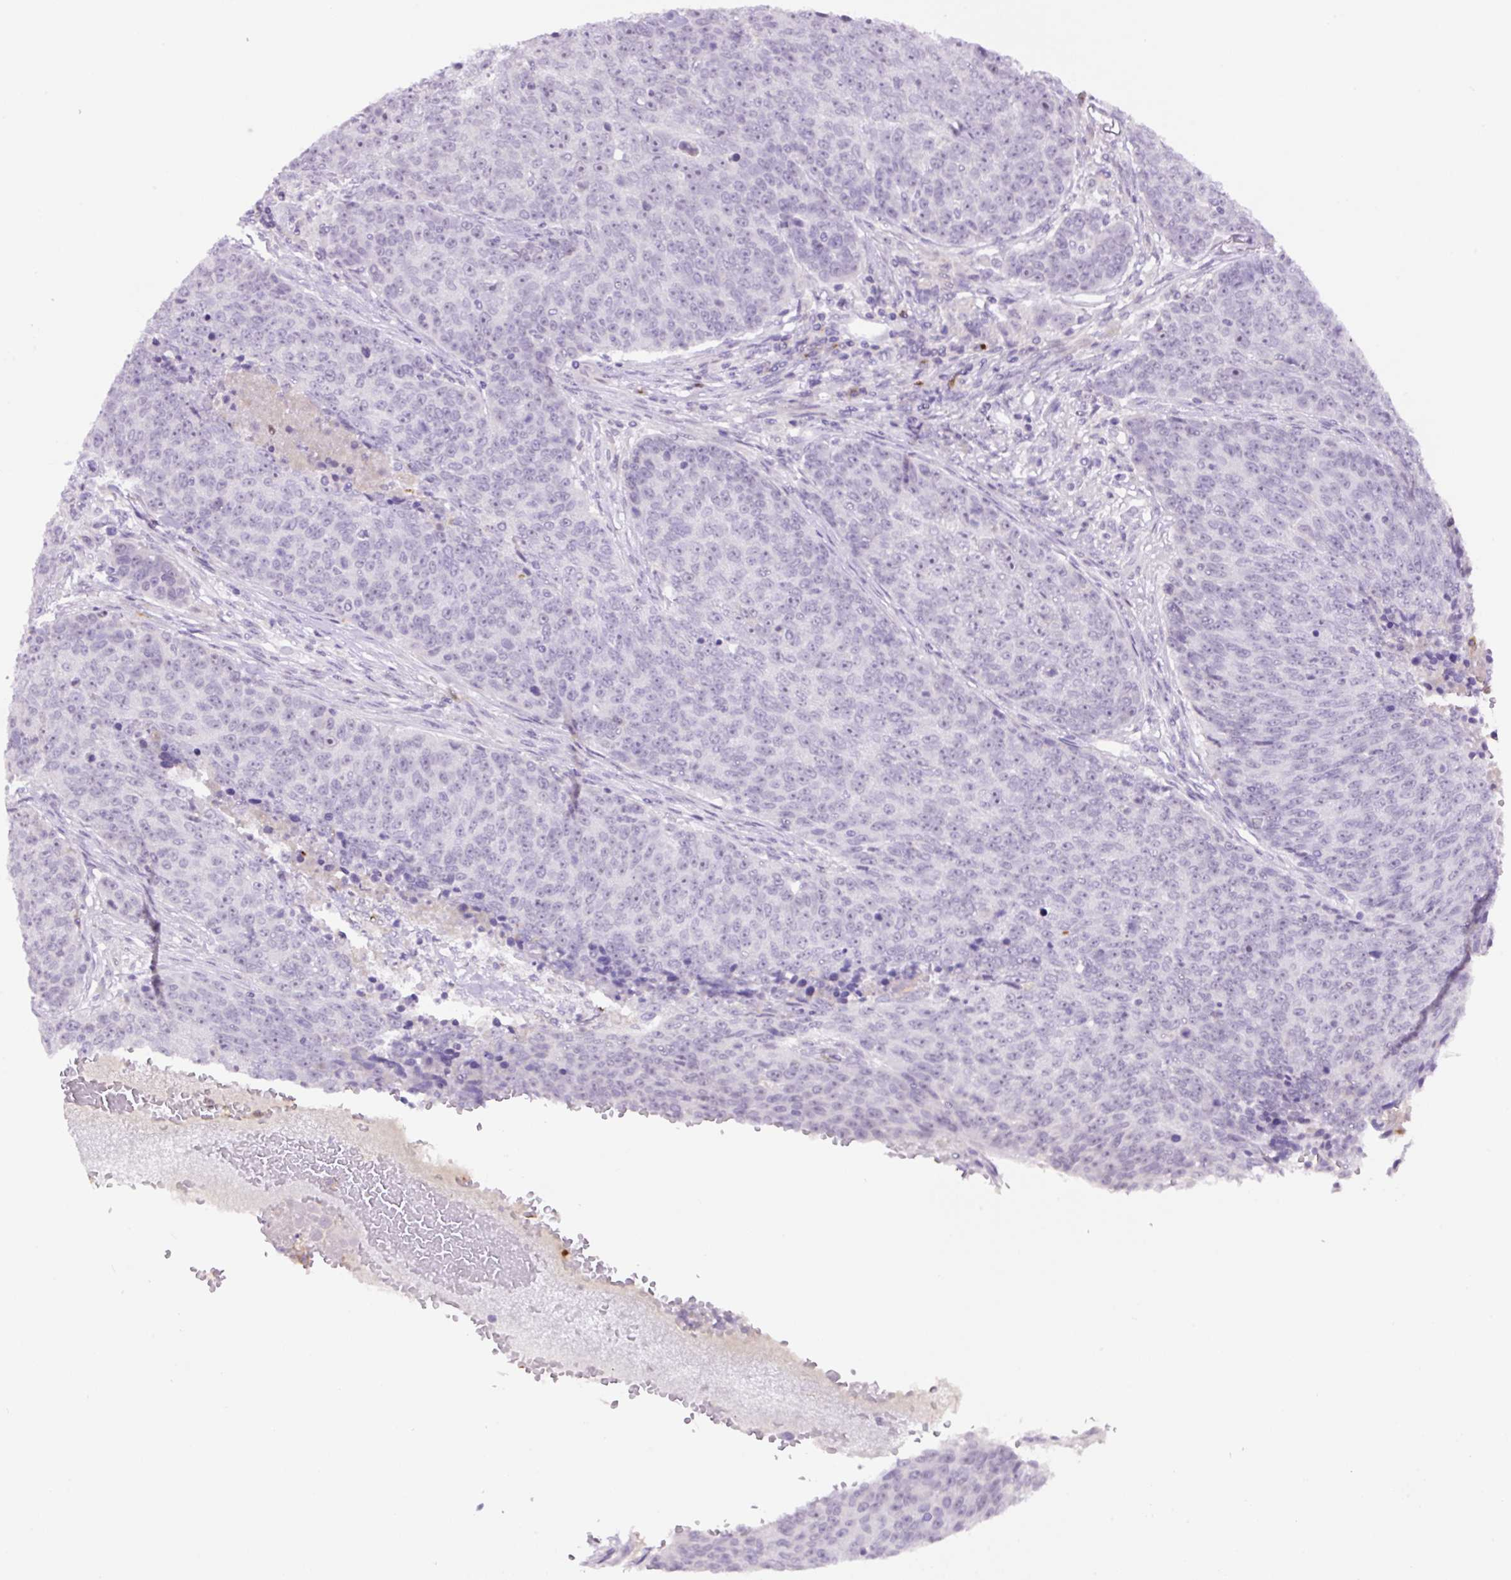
{"staining": {"intensity": "negative", "quantity": "none", "location": "none"}, "tissue": "lung cancer", "cell_type": "Tumor cells", "image_type": "cancer", "snomed": [{"axis": "morphology", "description": "Normal tissue, NOS"}, {"axis": "morphology", "description": "Squamous cell carcinoma, NOS"}, {"axis": "topography", "description": "Lymph node"}, {"axis": "topography", "description": "Lung"}], "caption": "Tumor cells show no significant protein positivity in lung cancer (squamous cell carcinoma).", "gene": "MFSD3", "patient": {"sex": "male", "age": 66}}